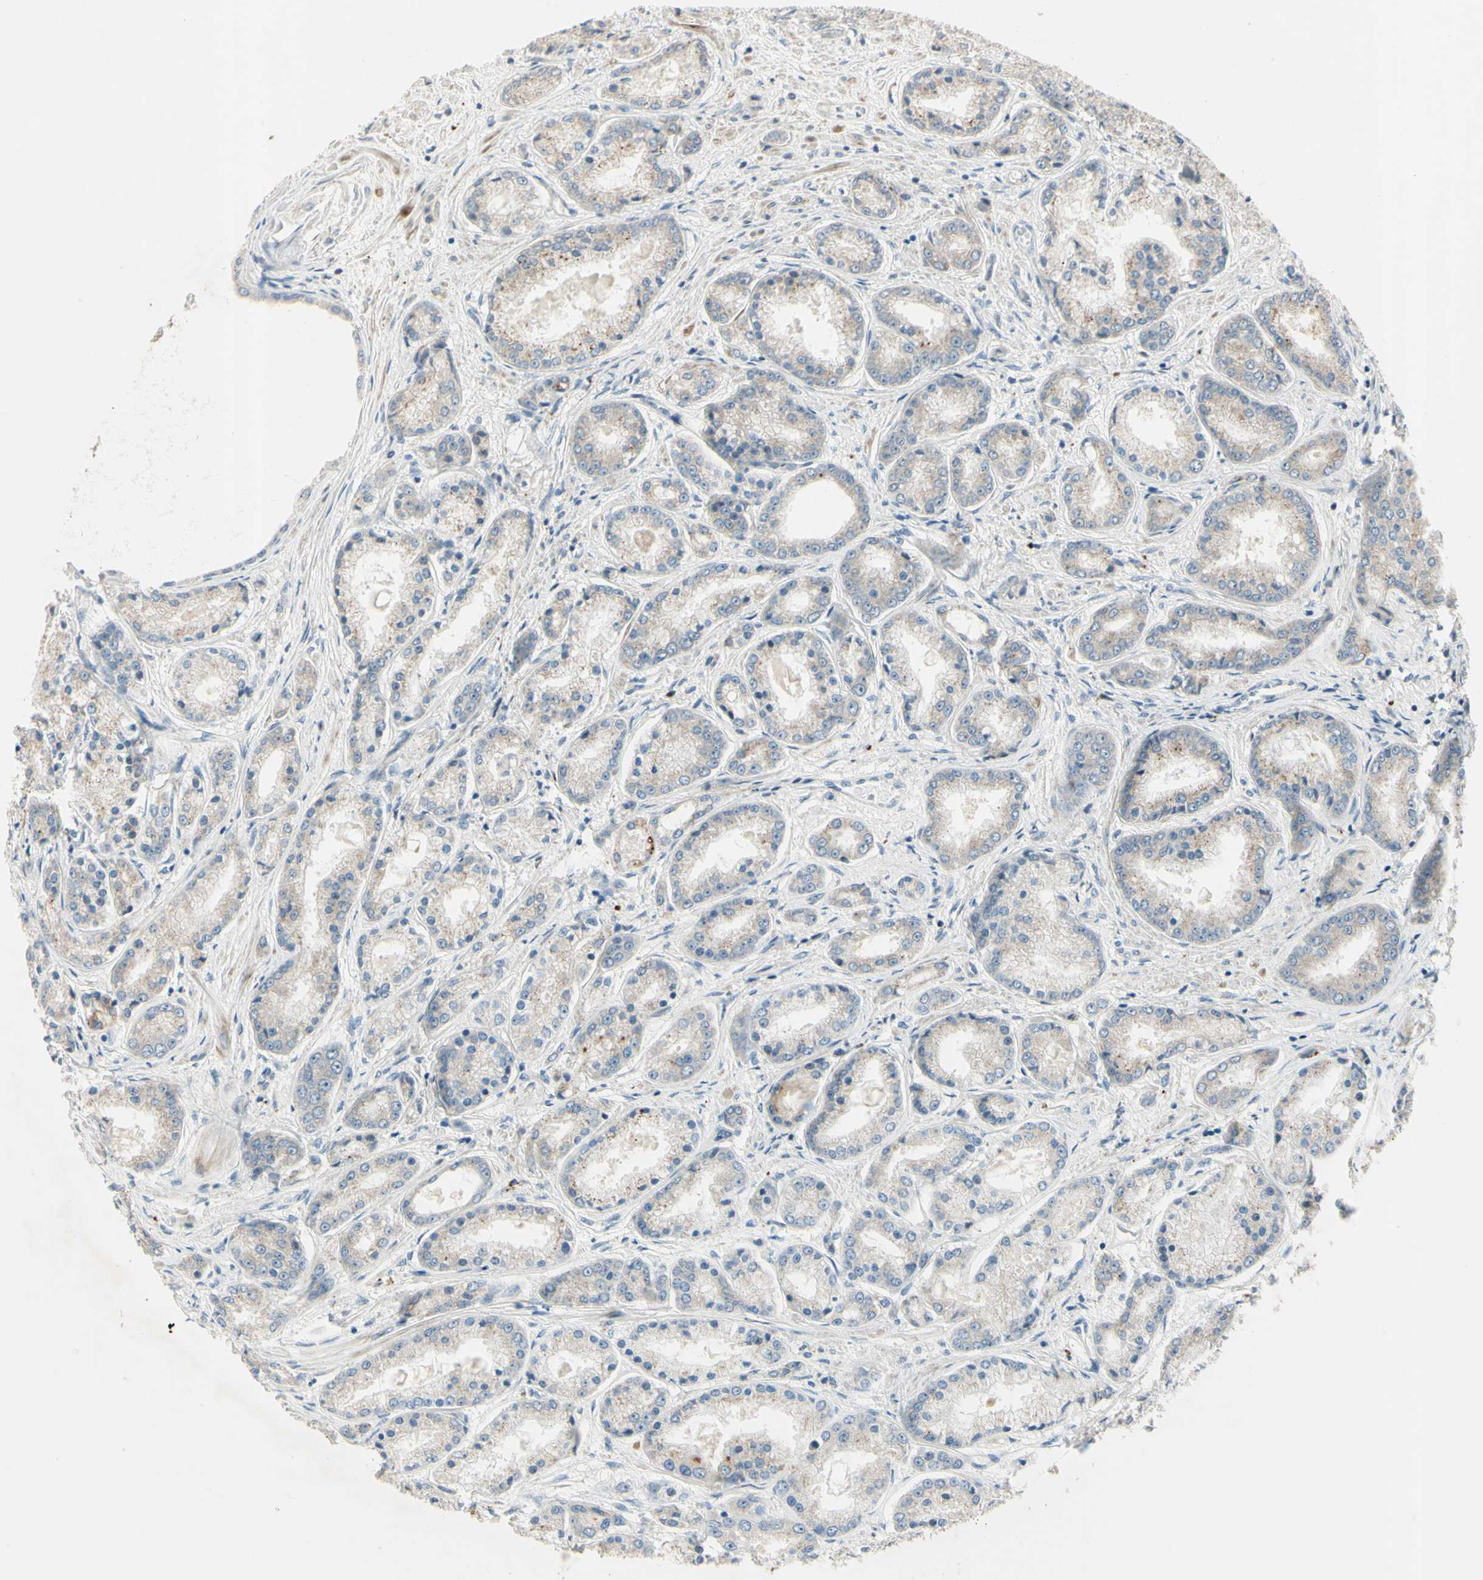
{"staining": {"intensity": "weak", "quantity": "<25%", "location": "cytoplasmic/membranous"}, "tissue": "prostate cancer", "cell_type": "Tumor cells", "image_type": "cancer", "snomed": [{"axis": "morphology", "description": "Adenocarcinoma, High grade"}, {"axis": "topography", "description": "Prostate"}], "caption": "Tumor cells show no significant protein staining in prostate cancer. (DAB immunohistochemistry (IHC) visualized using brightfield microscopy, high magnification).", "gene": "NDFIP1", "patient": {"sex": "male", "age": 59}}